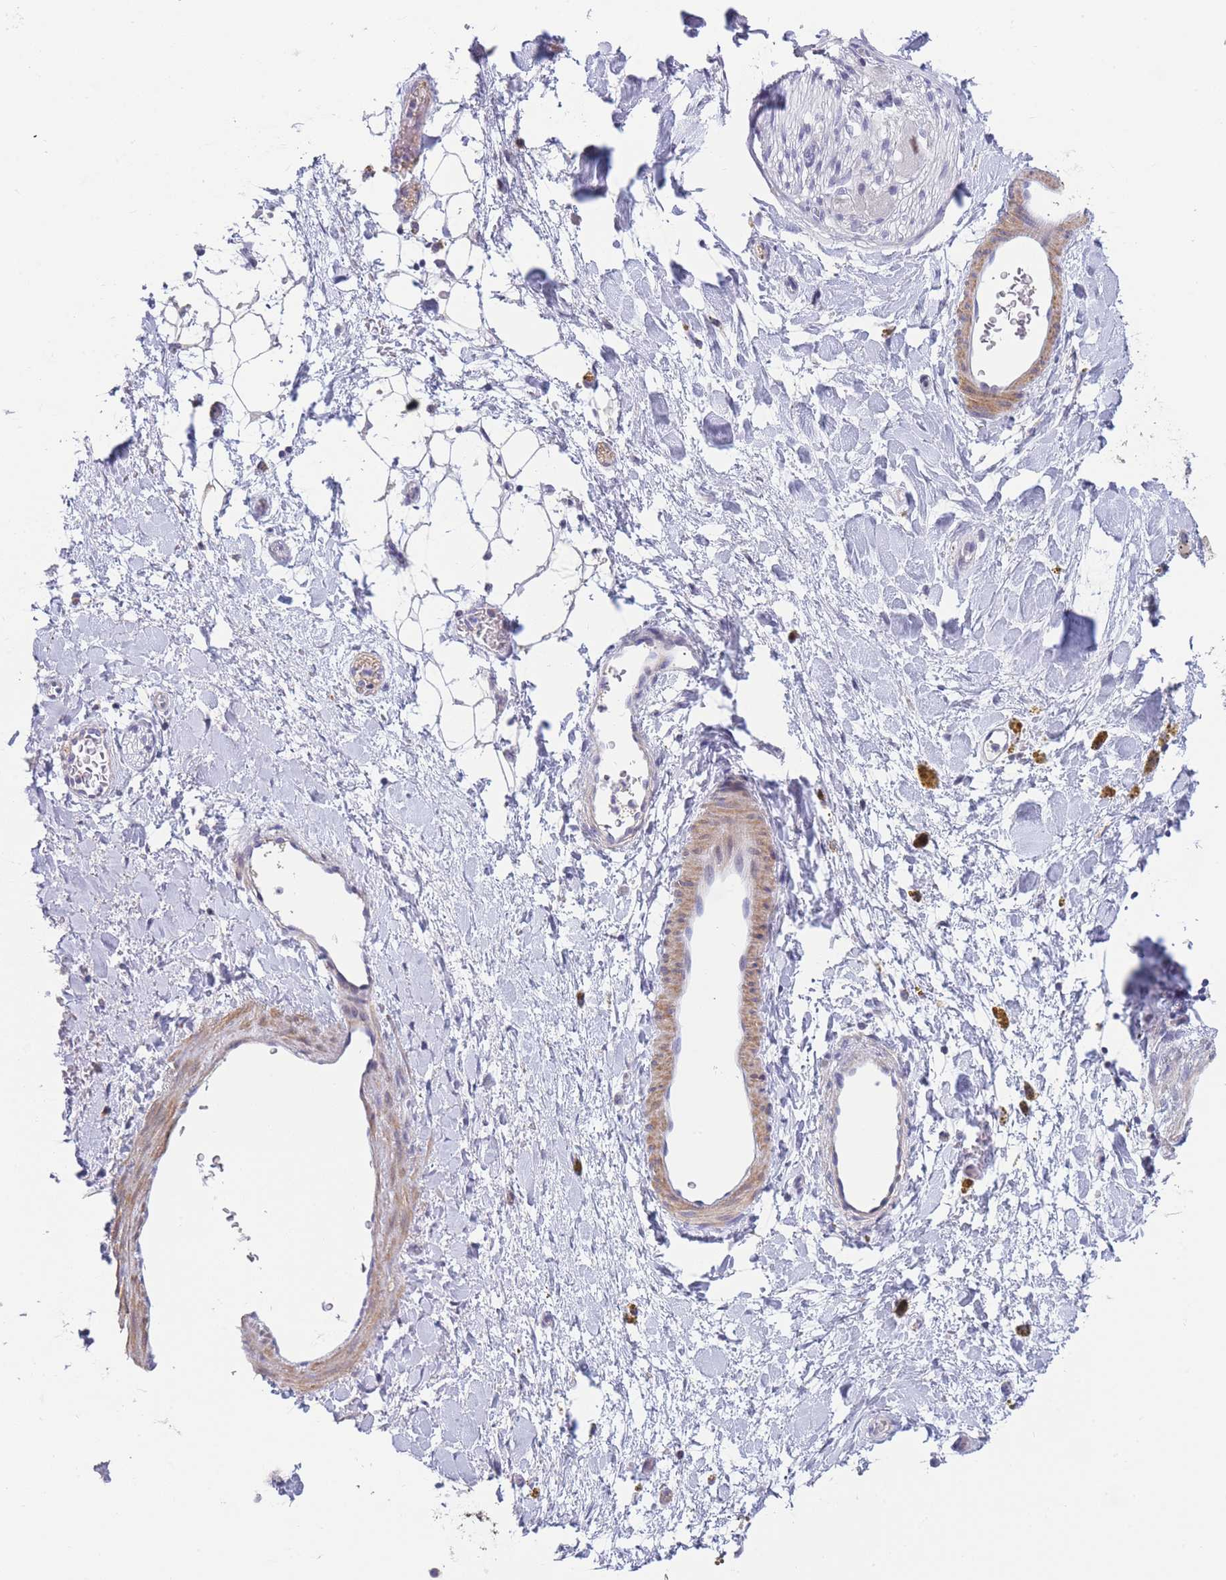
{"staining": {"intensity": "negative", "quantity": "none", "location": "none"}, "tissue": "adipose tissue", "cell_type": "Adipocytes", "image_type": "normal", "snomed": [{"axis": "morphology", "description": "Normal tissue, NOS"}, {"axis": "topography", "description": "Kidney"}, {"axis": "topography", "description": "Peripheral nerve tissue"}], "caption": "Protein analysis of benign adipose tissue shows no significant expression in adipocytes. Nuclei are stained in blue.", "gene": "ASAP3", "patient": {"sex": "male", "age": 7}}